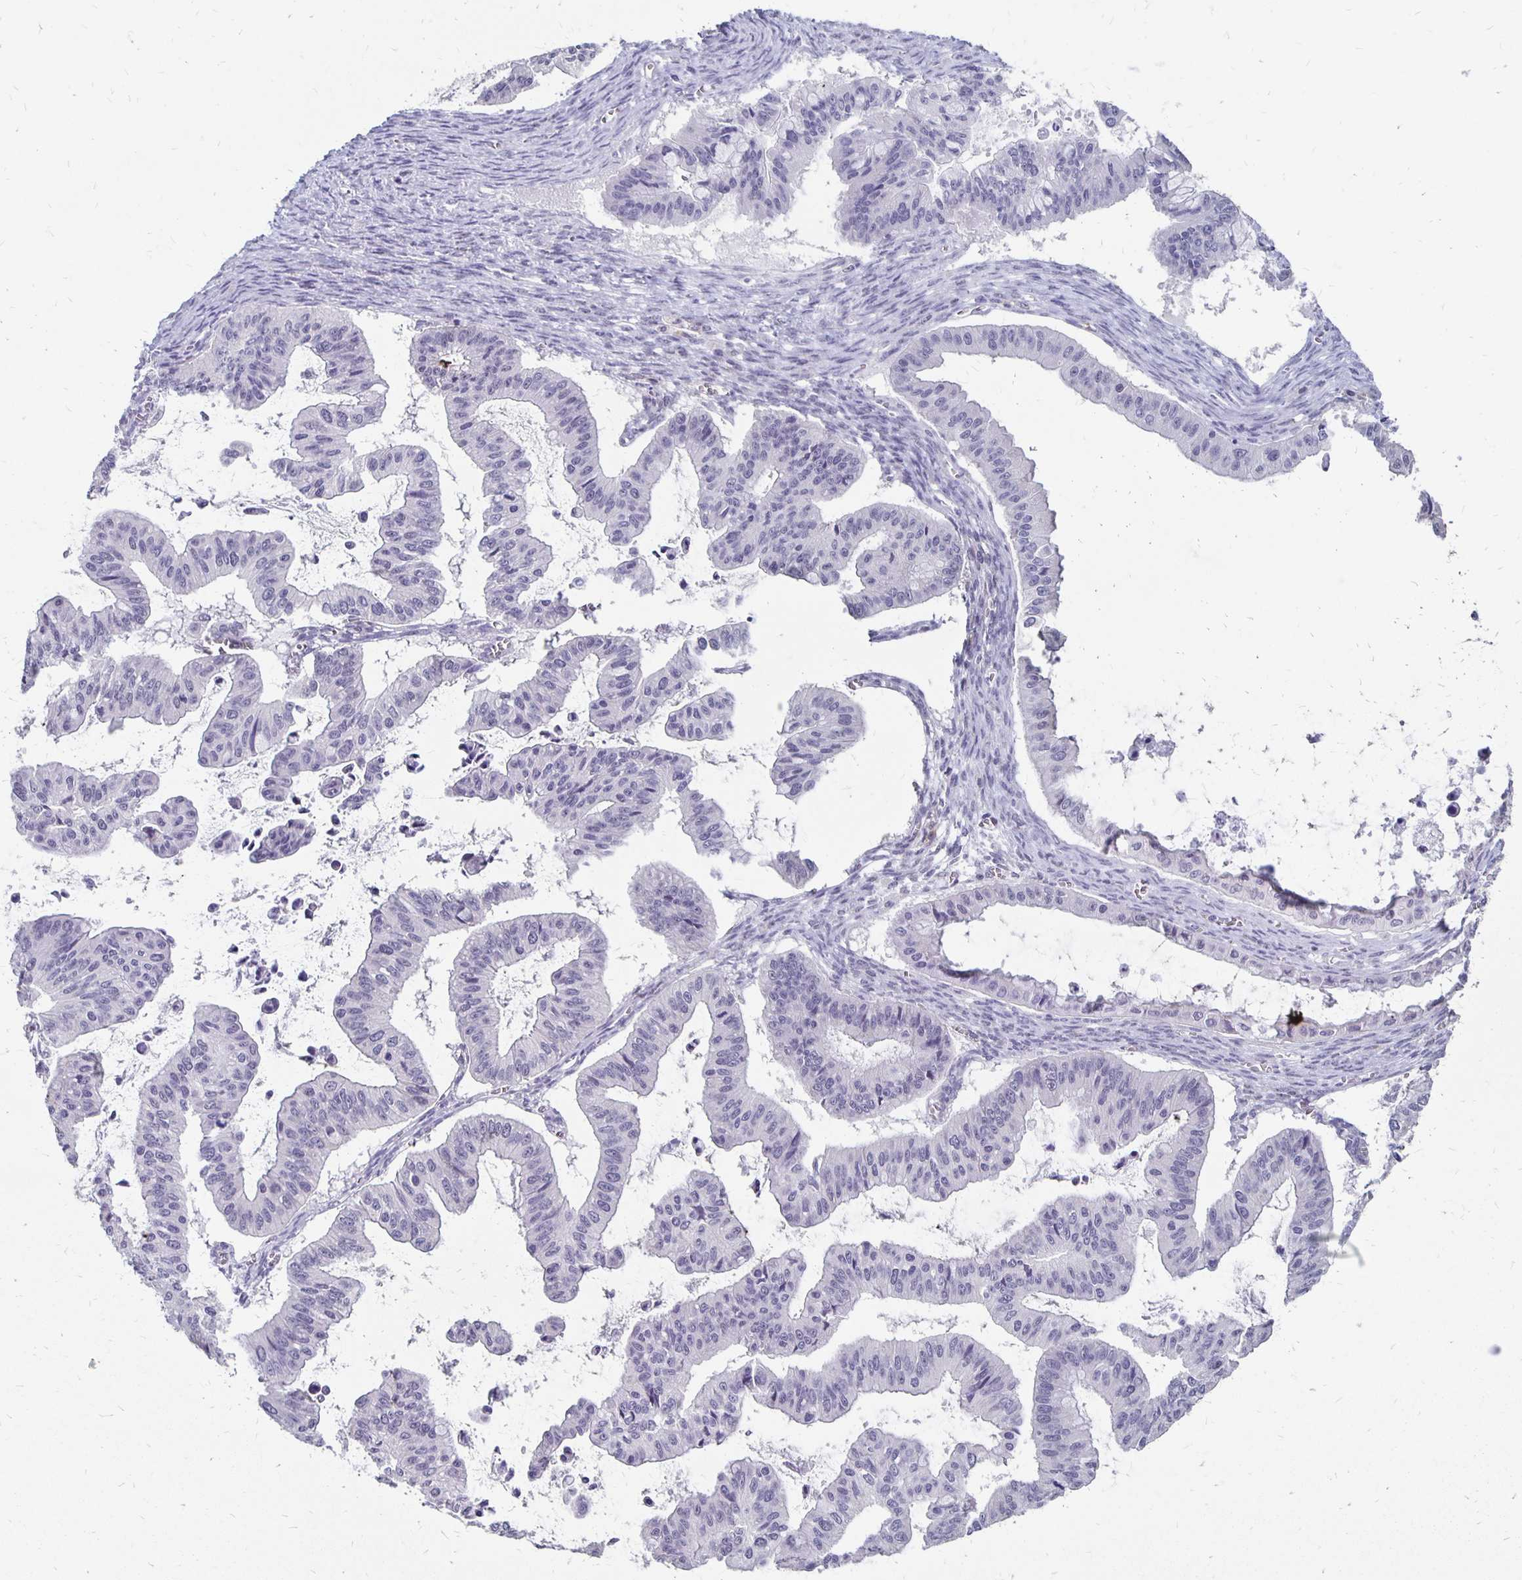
{"staining": {"intensity": "negative", "quantity": "none", "location": "none"}, "tissue": "ovarian cancer", "cell_type": "Tumor cells", "image_type": "cancer", "snomed": [{"axis": "morphology", "description": "Cystadenocarcinoma, mucinous, NOS"}, {"axis": "topography", "description": "Ovary"}], "caption": "DAB immunohistochemical staining of ovarian cancer (mucinous cystadenocarcinoma) shows no significant positivity in tumor cells. Nuclei are stained in blue.", "gene": "ATOSB", "patient": {"sex": "female", "age": 72}}